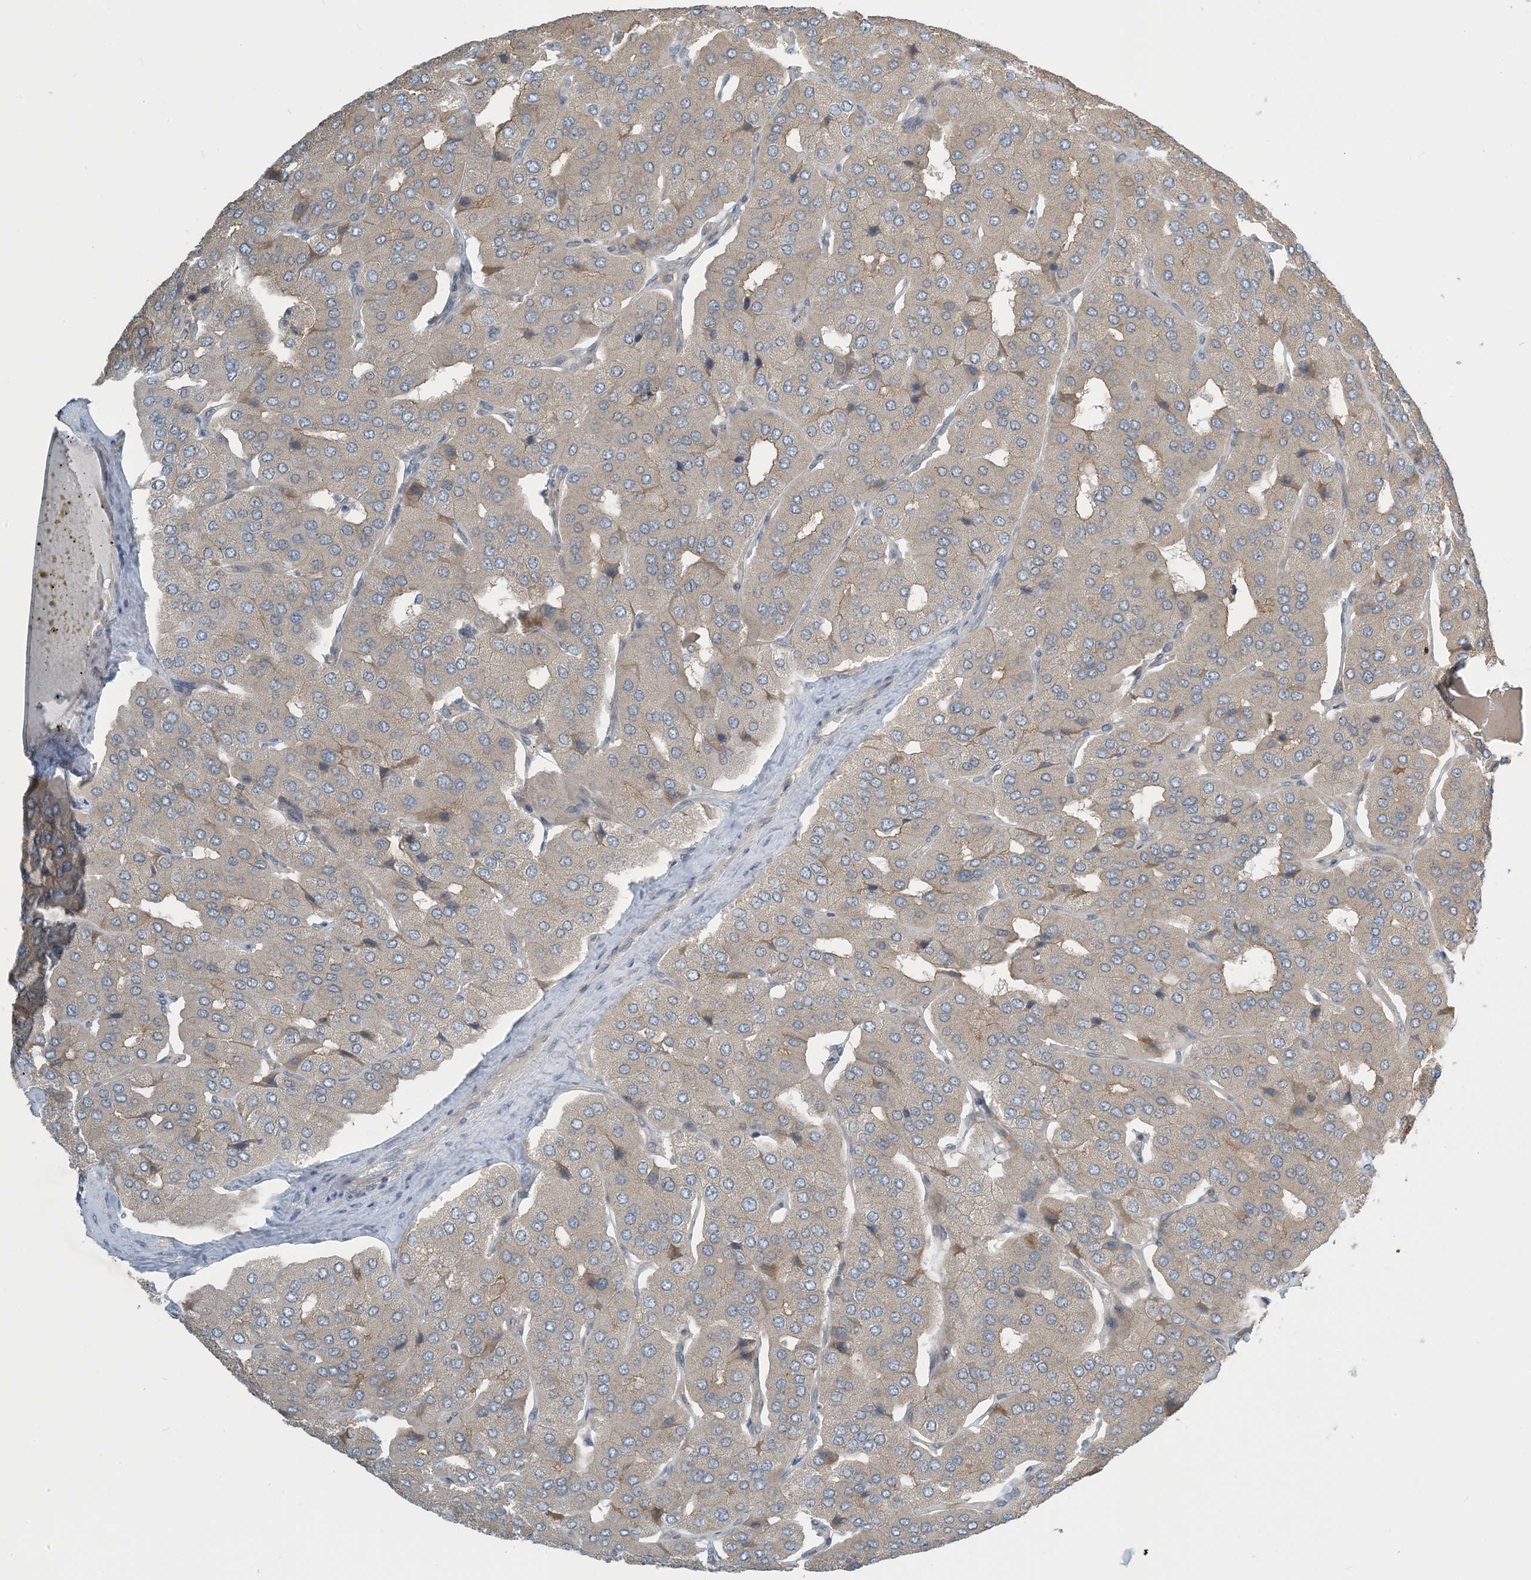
{"staining": {"intensity": "negative", "quantity": "none", "location": "none"}, "tissue": "parathyroid gland", "cell_type": "Glandular cells", "image_type": "normal", "snomed": [{"axis": "morphology", "description": "Normal tissue, NOS"}, {"axis": "morphology", "description": "Adenoma, NOS"}, {"axis": "topography", "description": "Parathyroid gland"}], "caption": "Immunohistochemical staining of unremarkable parathyroid gland displays no significant expression in glandular cells. (DAB (3,3'-diaminobenzidine) IHC, high magnification).", "gene": "ZBTB3", "patient": {"sex": "female", "age": 86}}